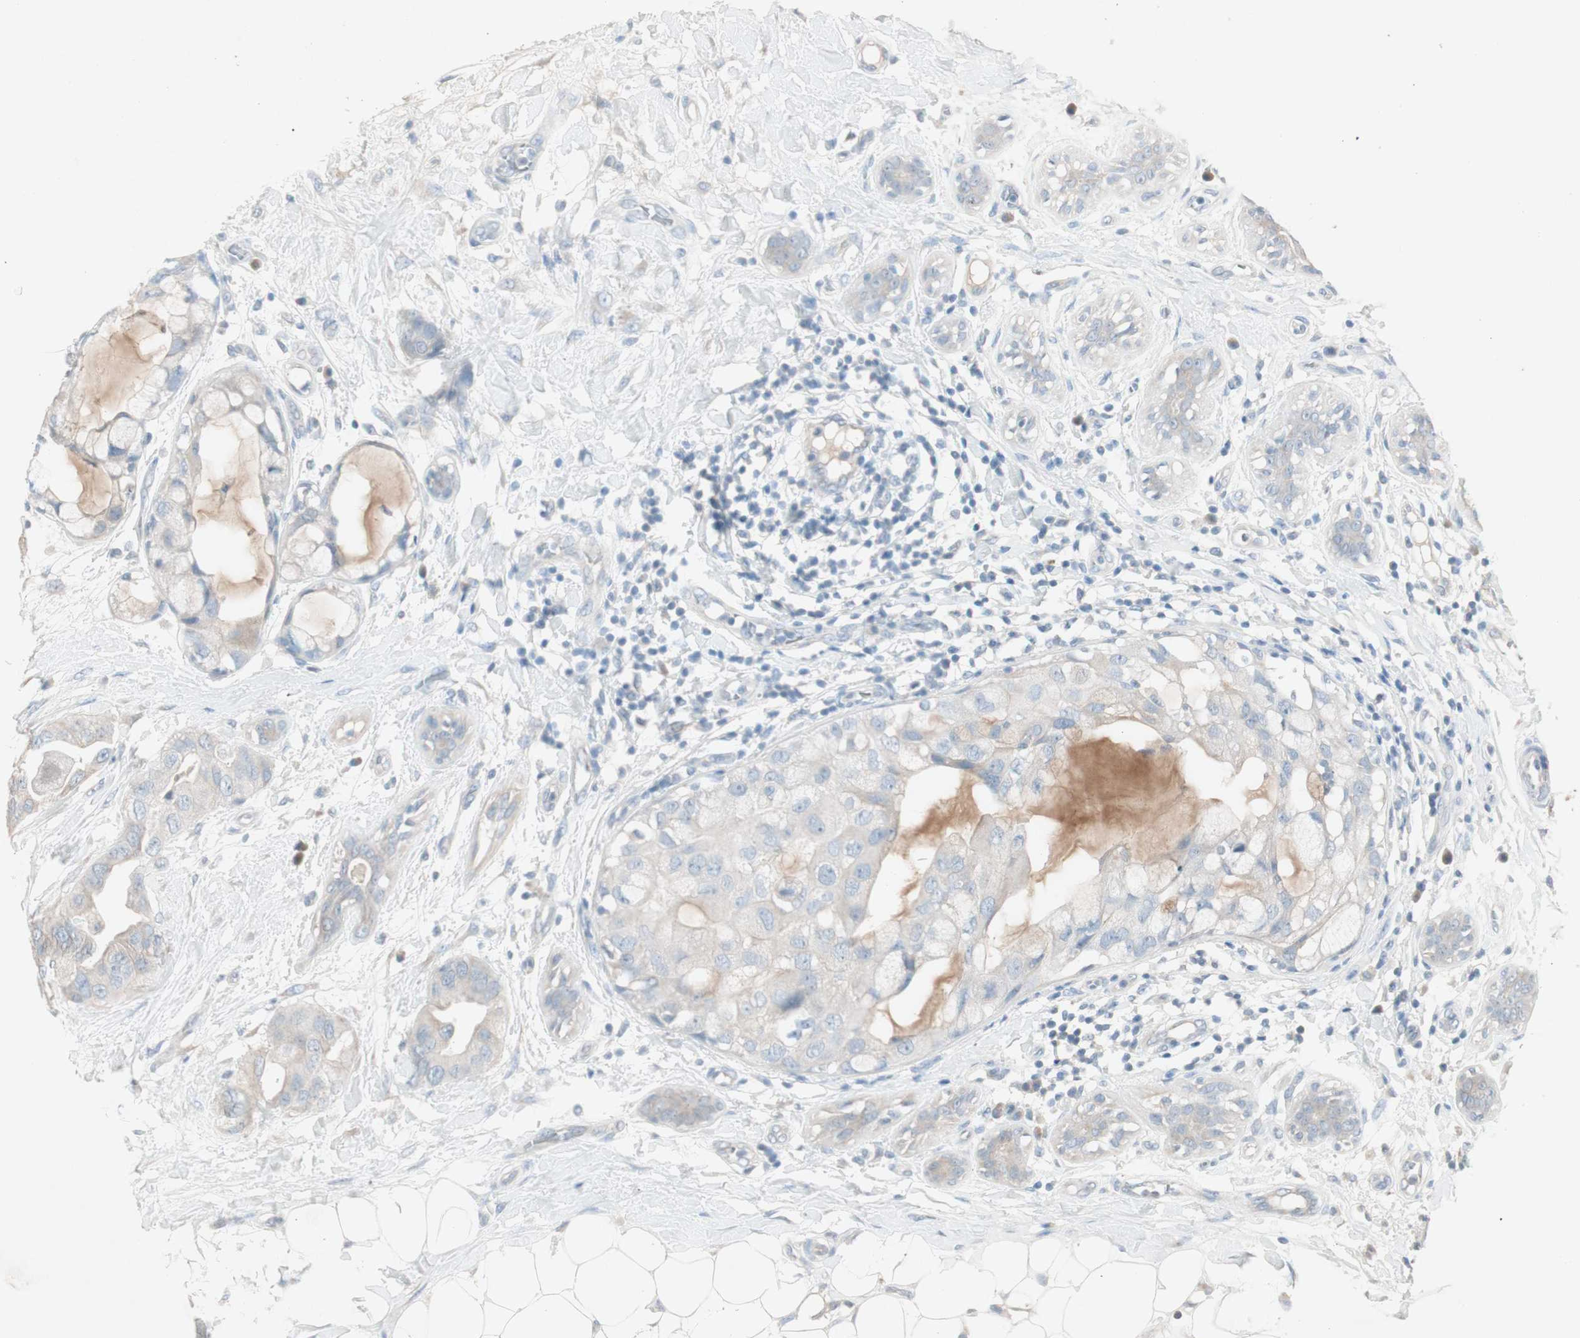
{"staining": {"intensity": "weak", "quantity": ">75%", "location": "cytoplasmic/membranous"}, "tissue": "breast cancer", "cell_type": "Tumor cells", "image_type": "cancer", "snomed": [{"axis": "morphology", "description": "Duct carcinoma"}, {"axis": "topography", "description": "Breast"}], "caption": "Protein expression by immunohistochemistry demonstrates weak cytoplasmic/membranous positivity in about >75% of tumor cells in breast infiltrating ductal carcinoma.", "gene": "KHK", "patient": {"sex": "female", "age": 40}}